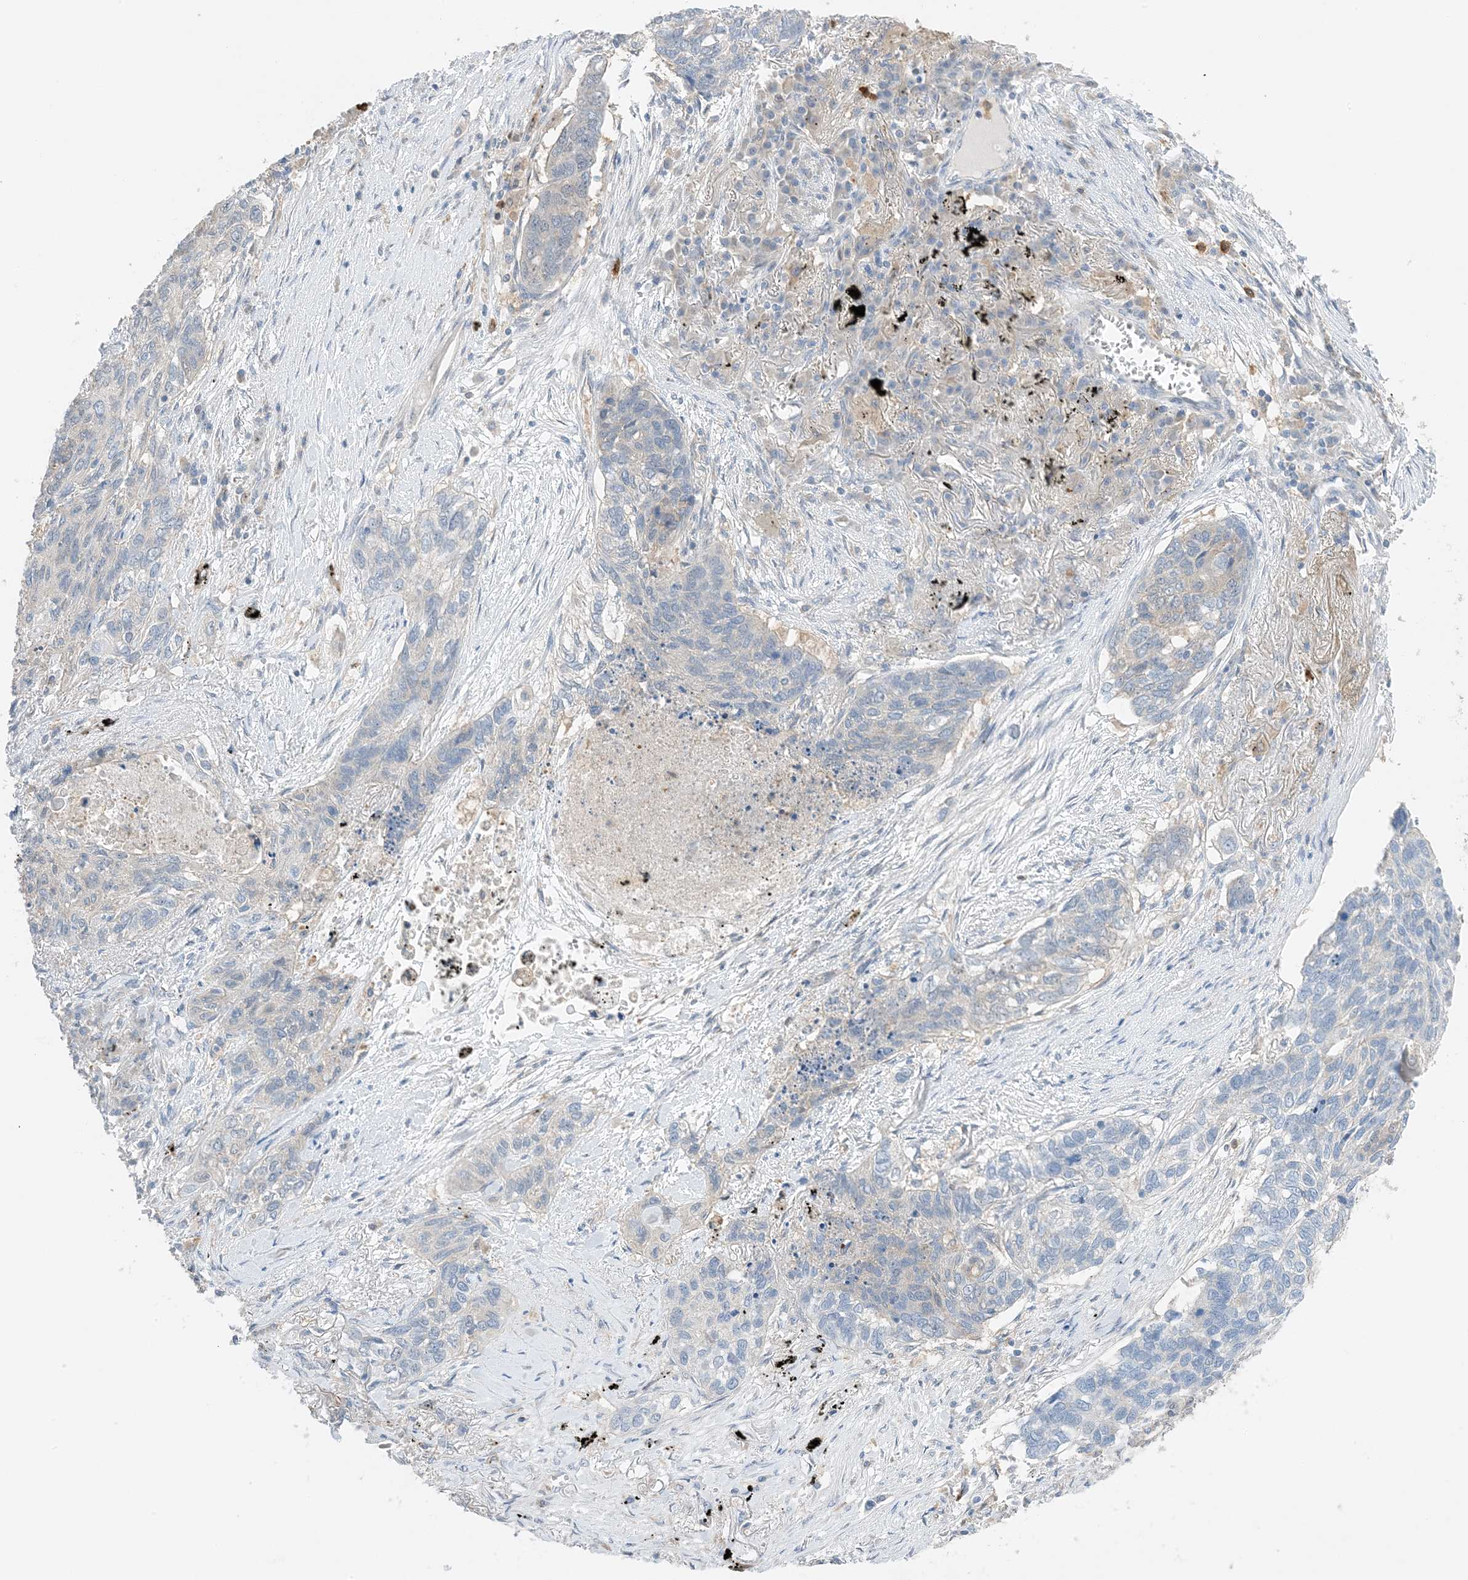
{"staining": {"intensity": "negative", "quantity": "none", "location": "none"}, "tissue": "lung cancer", "cell_type": "Tumor cells", "image_type": "cancer", "snomed": [{"axis": "morphology", "description": "Squamous cell carcinoma, NOS"}, {"axis": "topography", "description": "Lung"}], "caption": "There is no significant expression in tumor cells of lung cancer (squamous cell carcinoma). (DAB (3,3'-diaminobenzidine) immunohistochemistry, high magnification).", "gene": "KIFBP", "patient": {"sex": "female", "age": 63}}